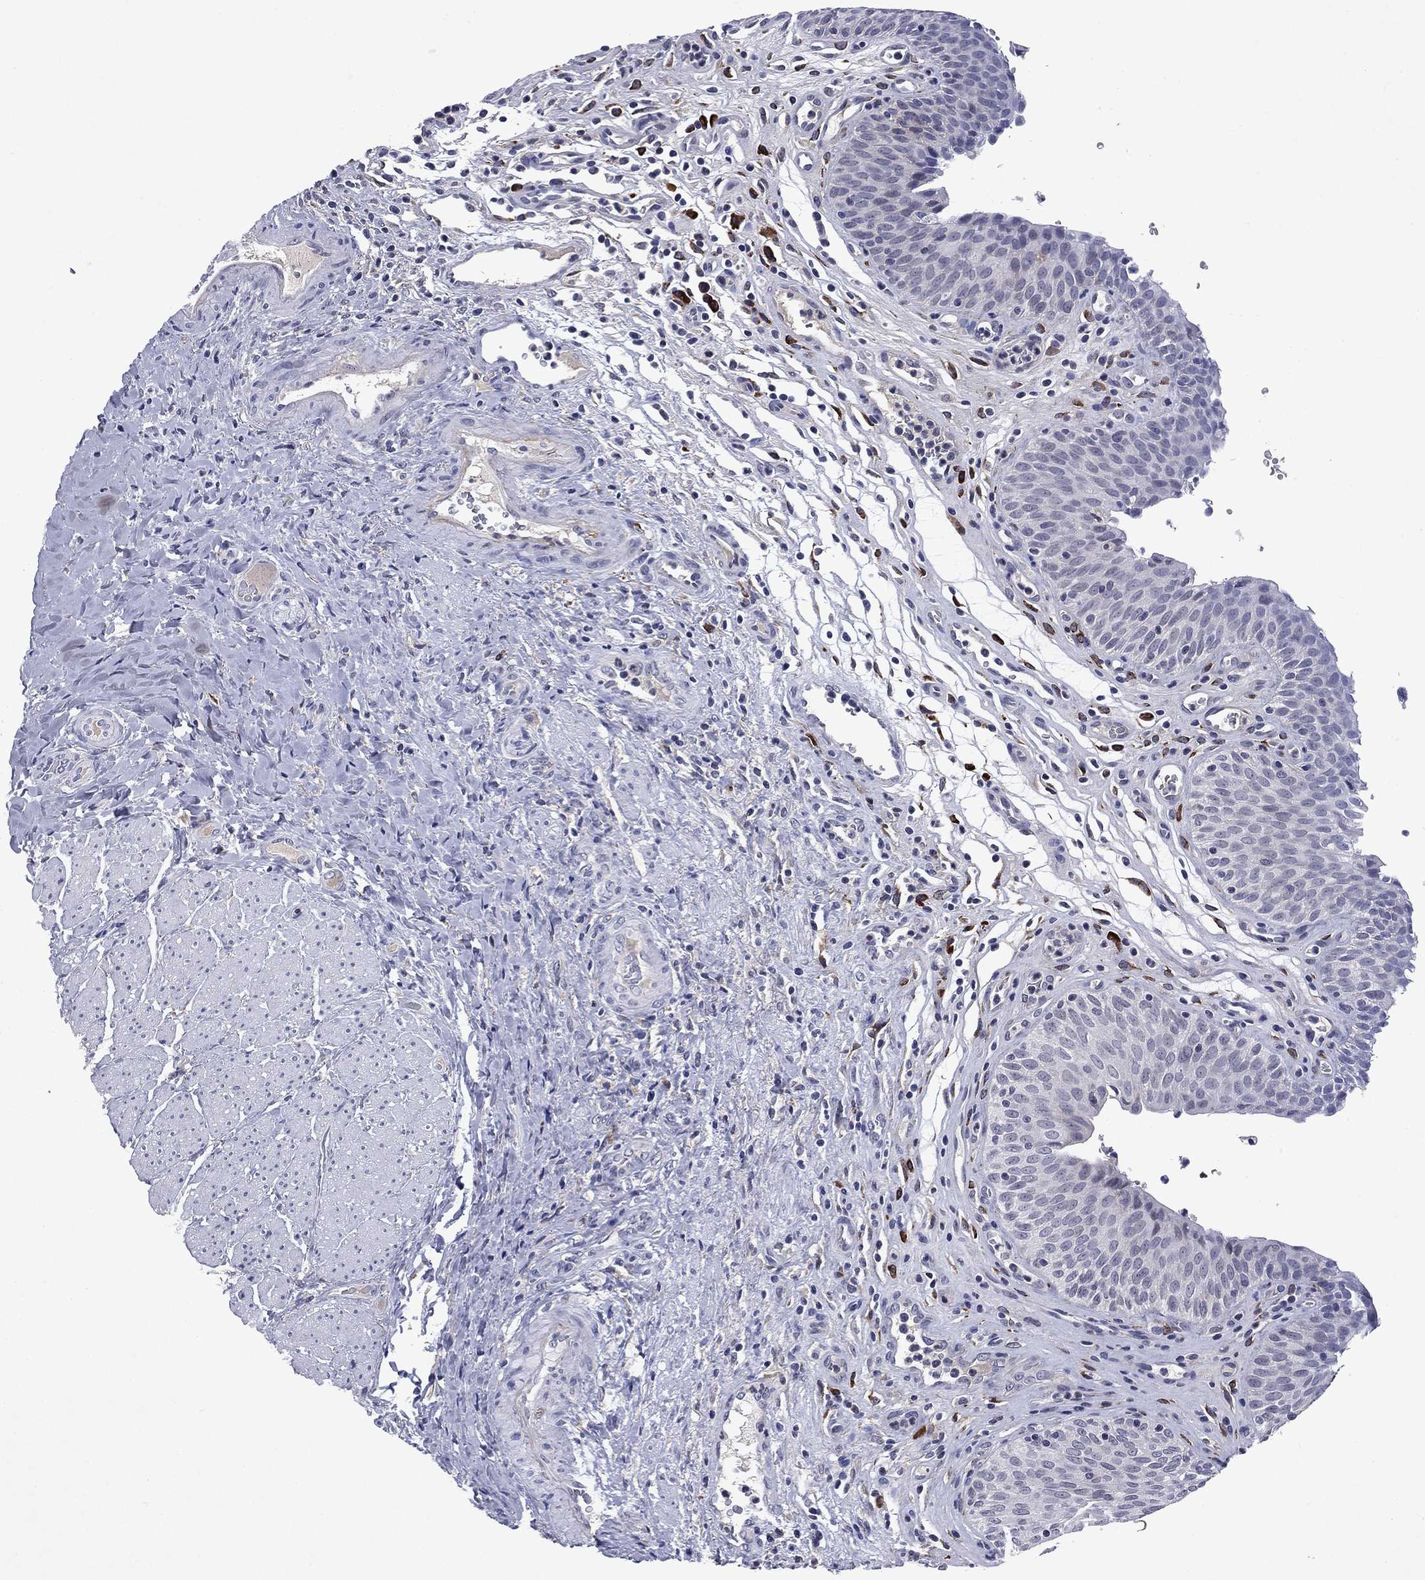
{"staining": {"intensity": "negative", "quantity": "none", "location": "none"}, "tissue": "urinary bladder", "cell_type": "Urothelial cells", "image_type": "normal", "snomed": [{"axis": "morphology", "description": "Normal tissue, NOS"}, {"axis": "topography", "description": "Urinary bladder"}], "caption": "Micrograph shows no significant protein expression in urothelial cells of unremarkable urinary bladder.", "gene": "ECM1", "patient": {"sex": "male", "age": 66}}